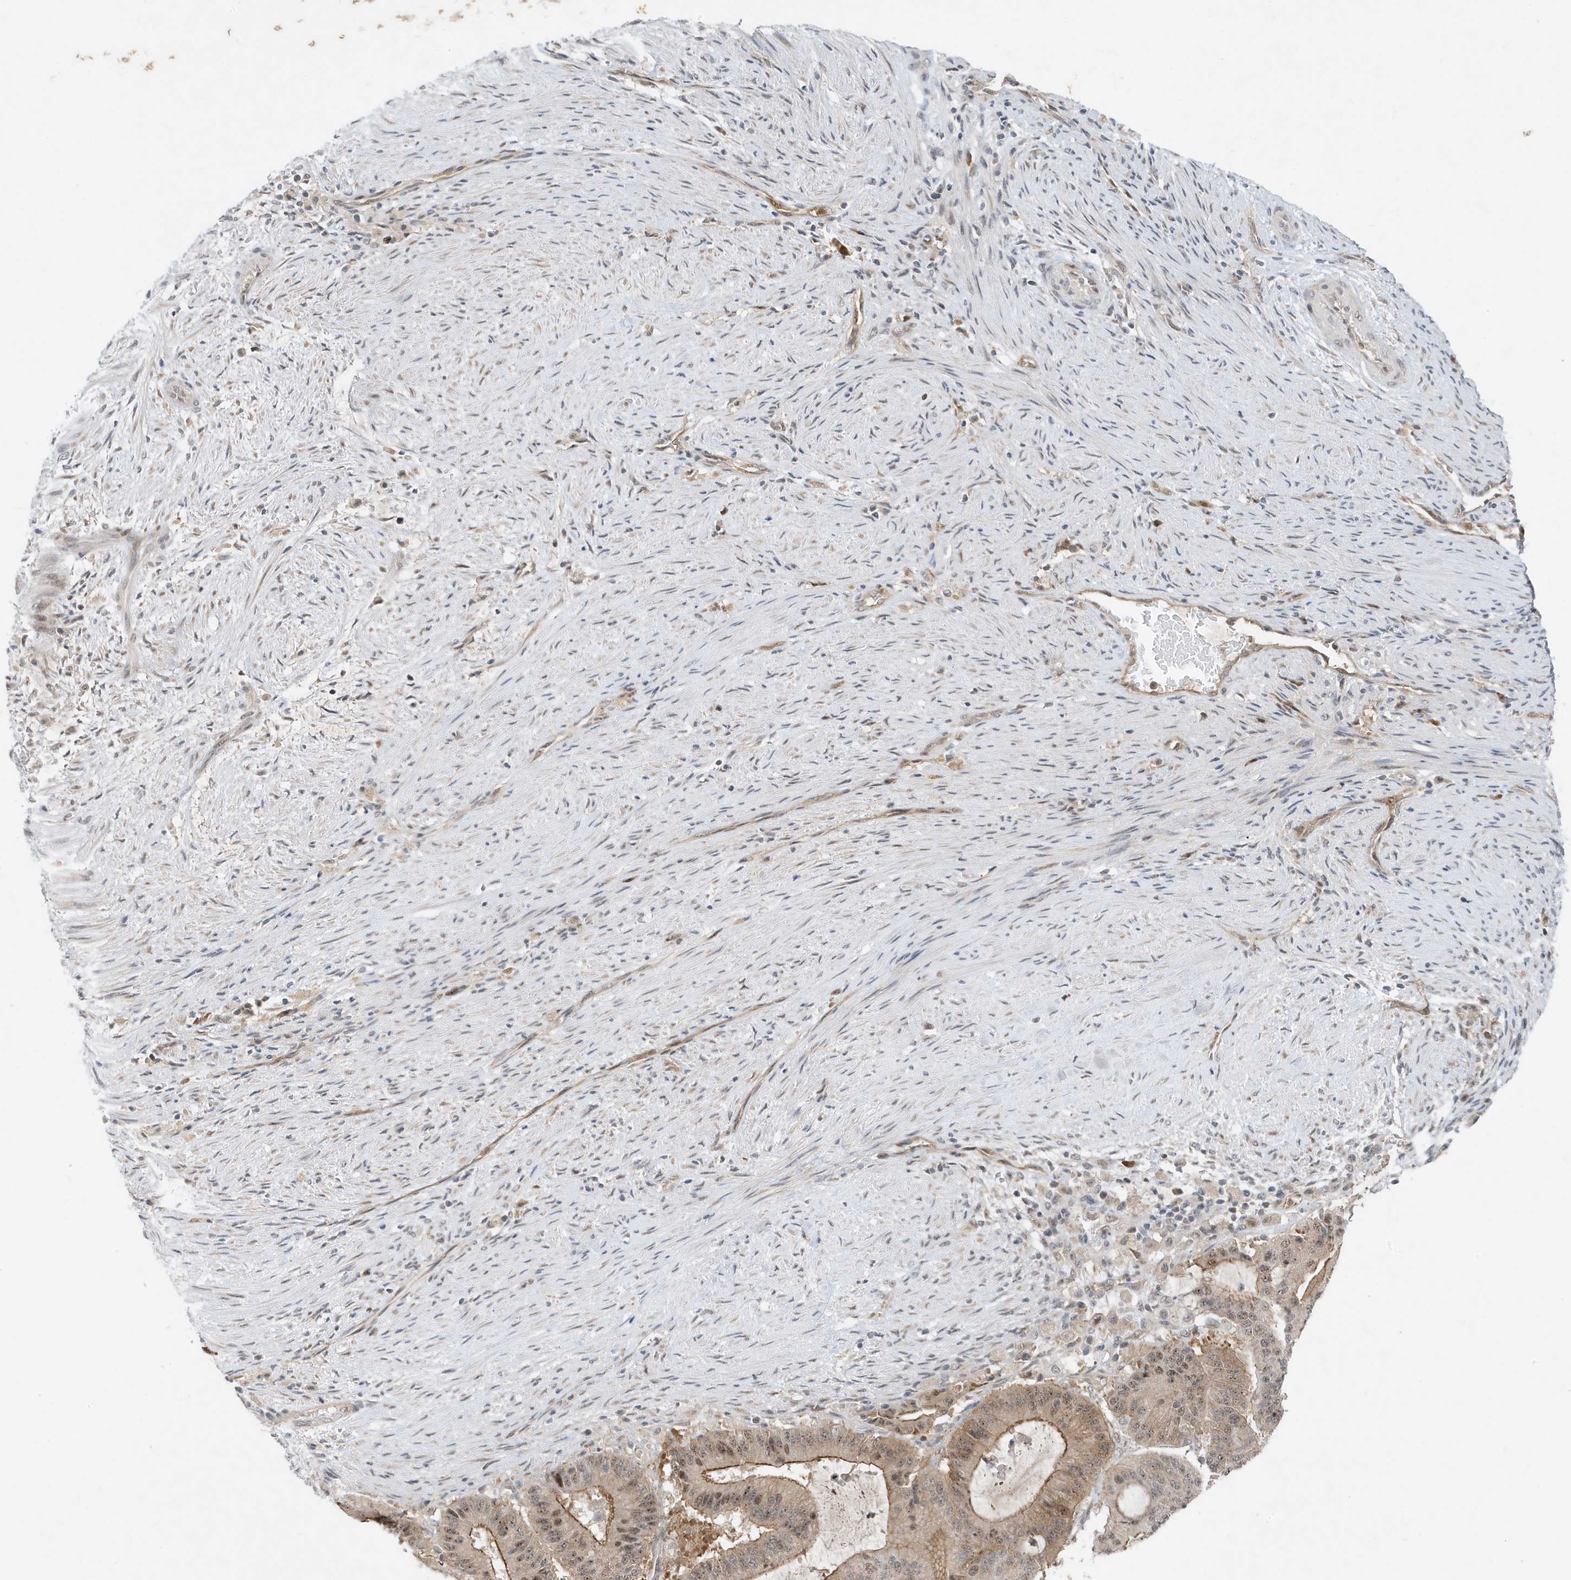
{"staining": {"intensity": "moderate", "quantity": ">75%", "location": "cytoplasmic/membranous,nuclear"}, "tissue": "liver cancer", "cell_type": "Tumor cells", "image_type": "cancer", "snomed": [{"axis": "morphology", "description": "Normal tissue, NOS"}, {"axis": "morphology", "description": "Cholangiocarcinoma"}, {"axis": "topography", "description": "Liver"}, {"axis": "topography", "description": "Peripheral nerve tissue"}], "caption": "The micrograph reveals a brown stain indicating the presence of a protein in the cytoplasmic/membranous and nuclear of tumor cells in liver cancer (cholangiocarcinoma).", "gene": "MAST3", "patient": {"sex": "female", "age": 73}}